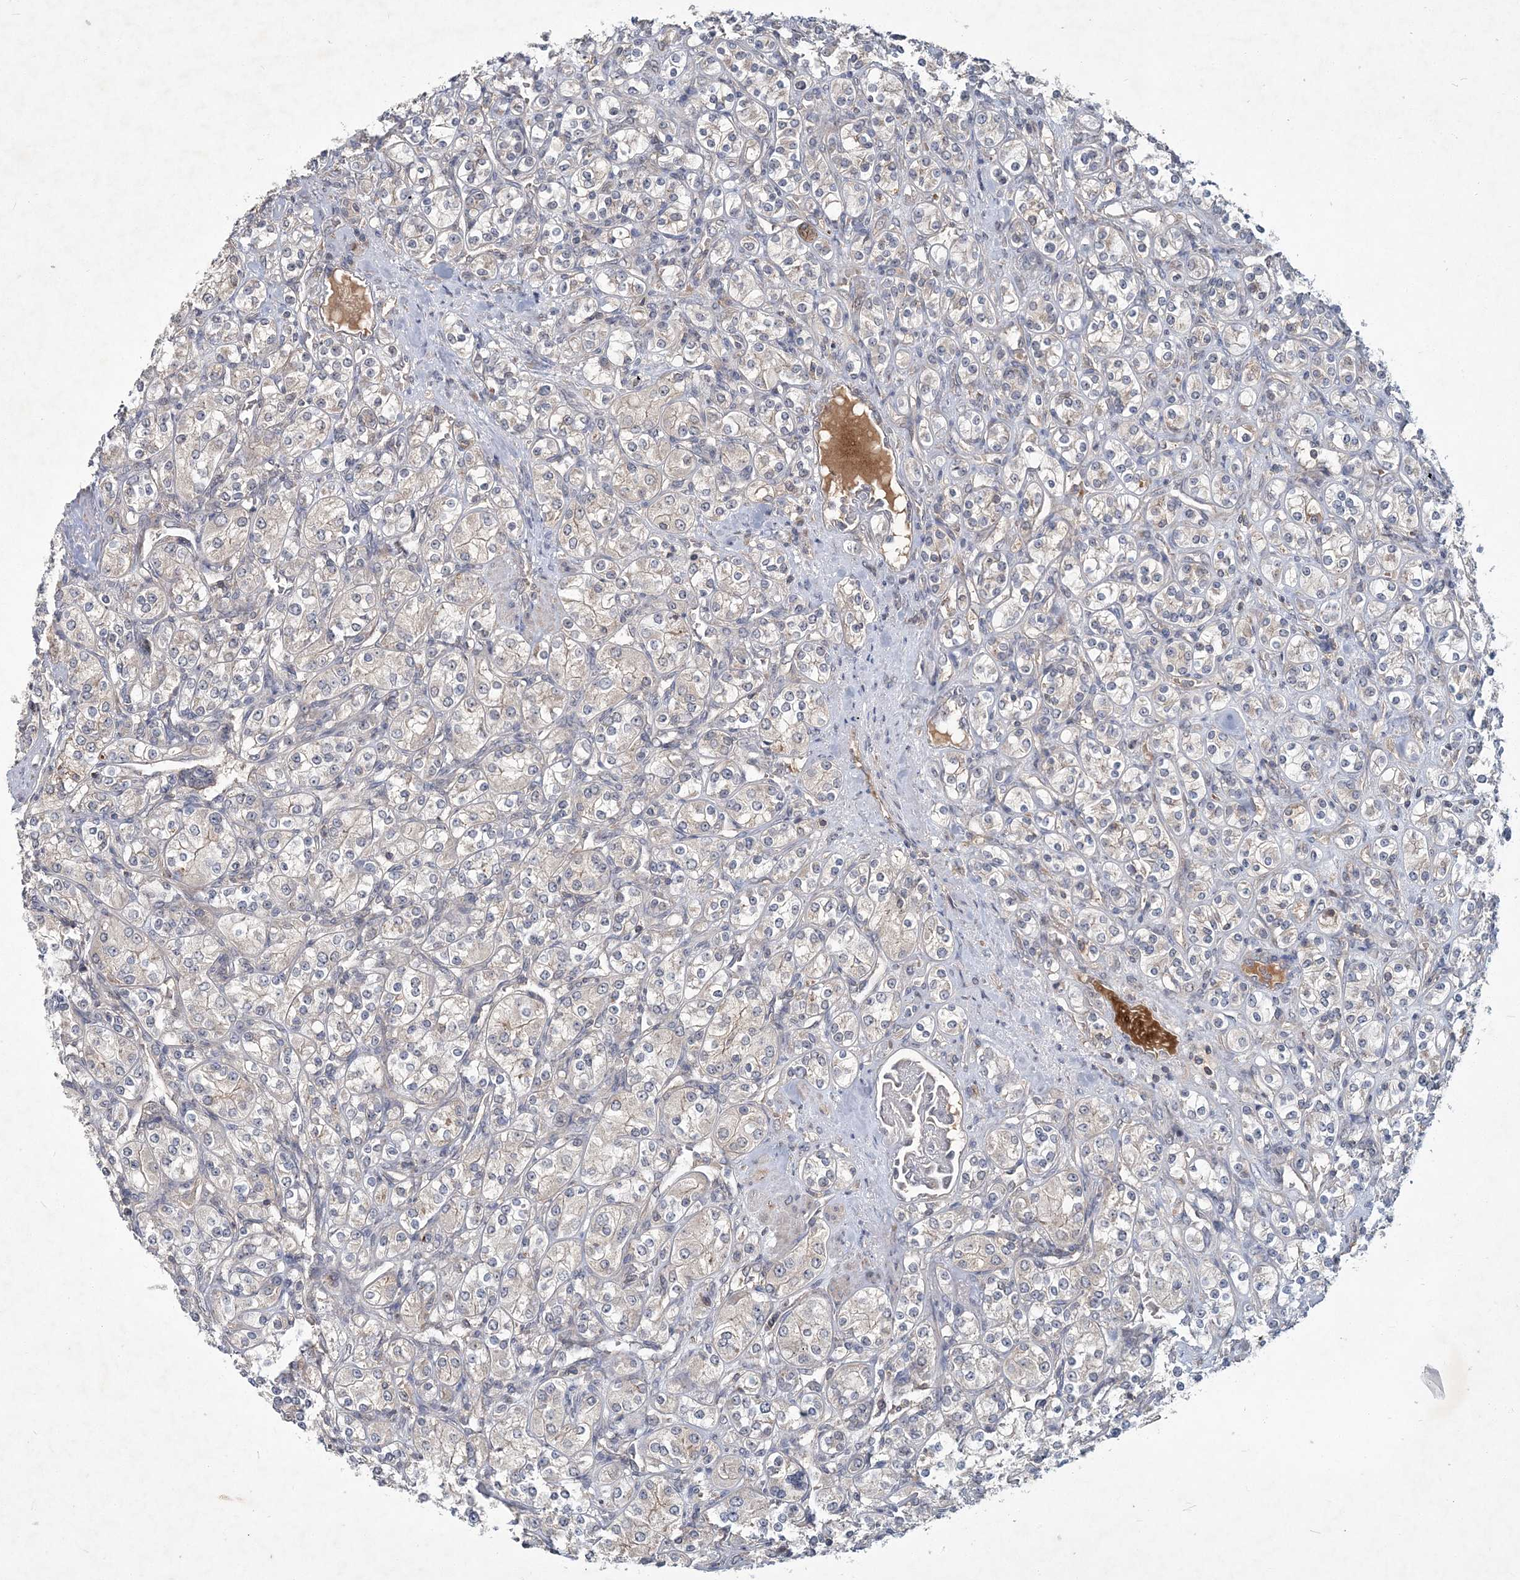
{"staining": {"intensity": "weak", "quantity": "25%-75%", "location": "cytoplasmic/membranous"}, "tissue": "renal cancer", "cell_type": "Tumor cells", "image_type": "cancer", "snomed": [{"axis": "morphology", "description": "Adenocarcinoma, NOS"}, {"axis": "topography", "description": "Kidney"}], "caption": "High-power microscopy captured an immunohistochemistry histopathology image of renal cancer, revealing weak cytoplasmic/membranous staining in approximately 25%-75% of tumor cells.", "gene": "RNF25", "patient": {"sex": "male", "age": 77}}